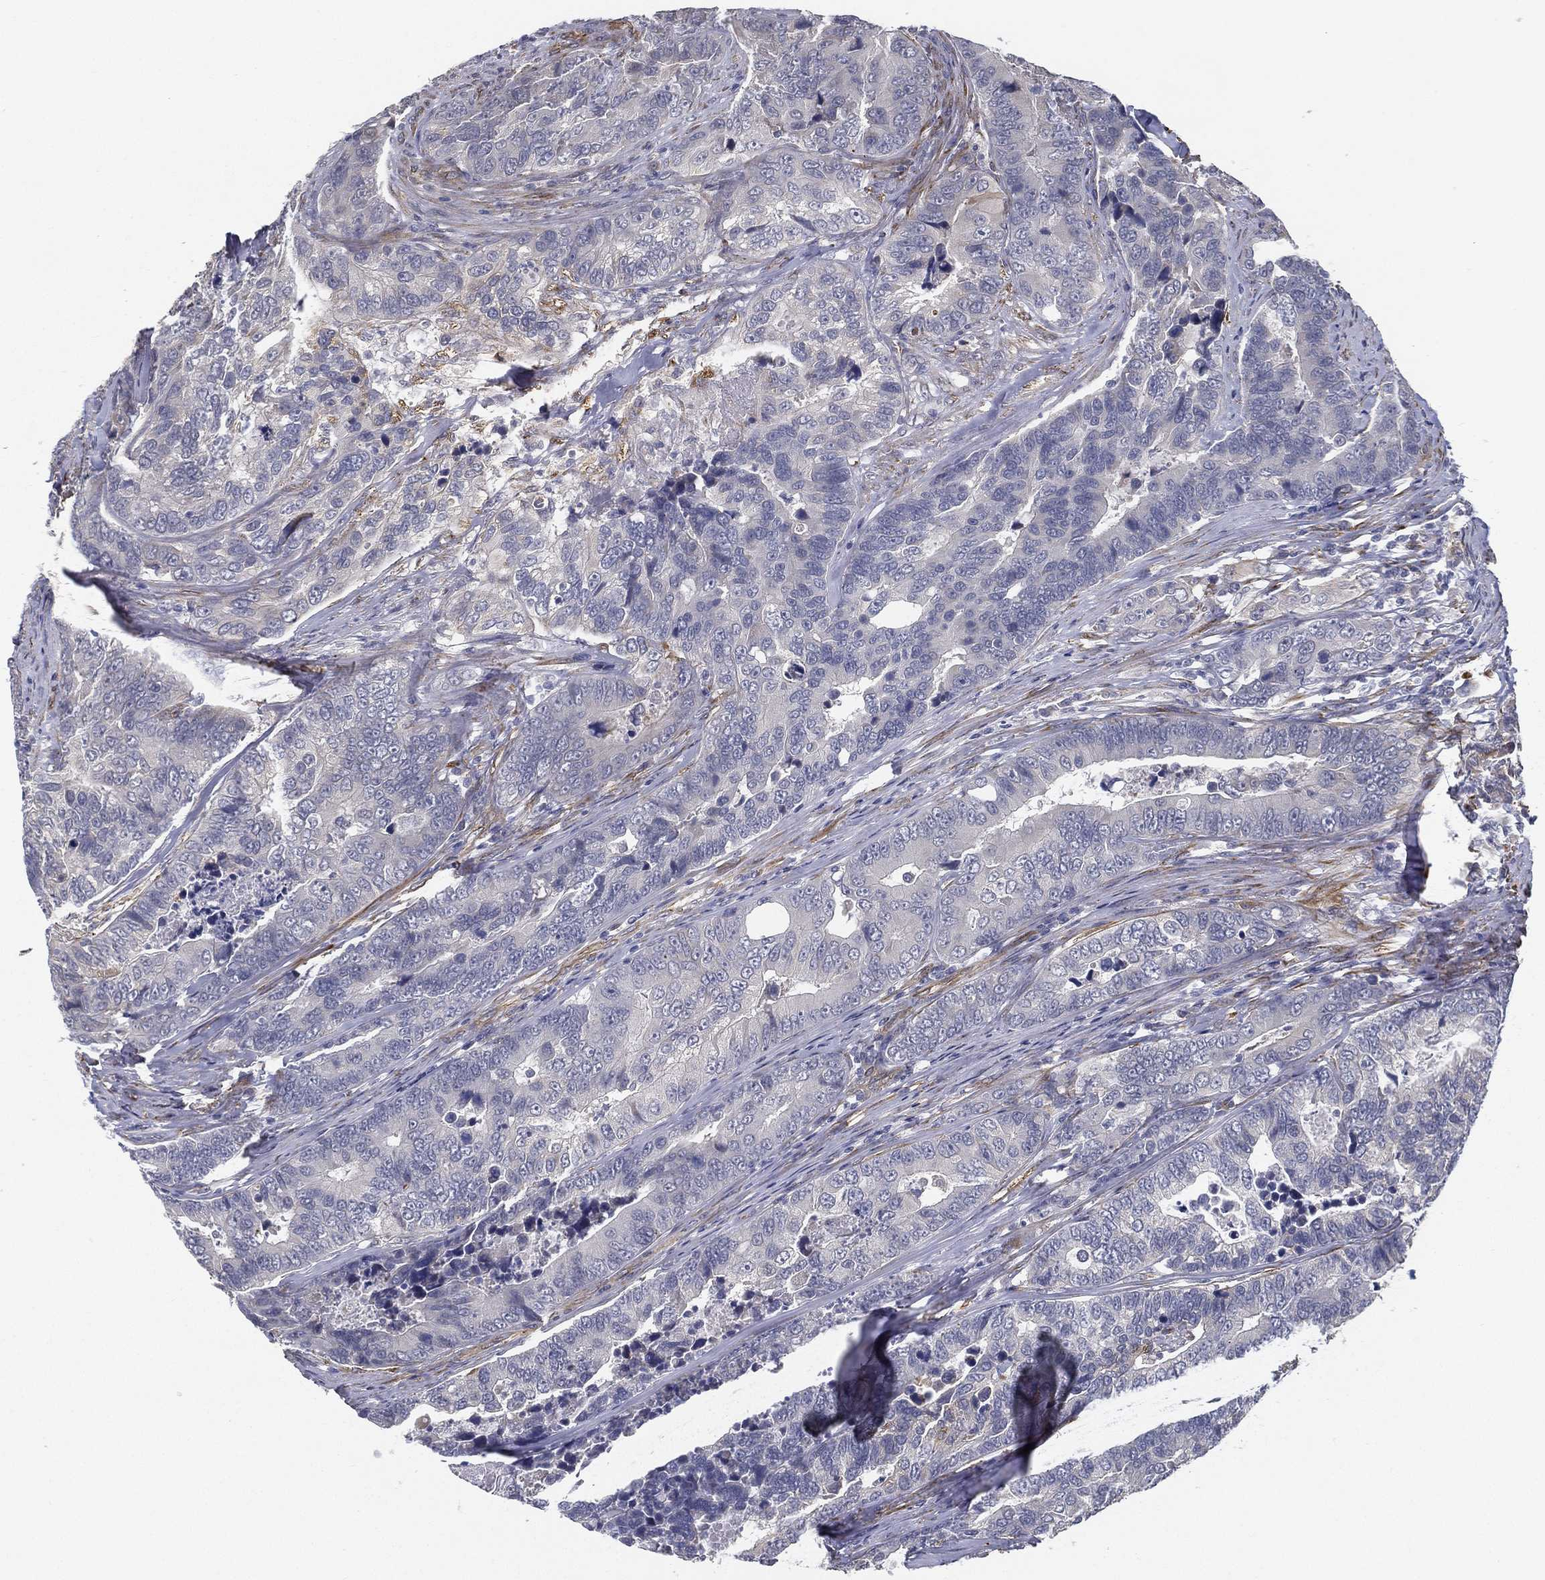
{"staining": {"intensity": "negative", "quantity": "none", "location": "none"}, "tissue": "colorectal cancer", "cell_type": "Tumor cells", "image_type": "cancer", "snomed": [{"axis": "morphology", "description": "Adenocarcinoma, NOS"}, {"axis": "topography", "description": "Colon"}], "caption": "The histopathology image shows no staining of tumor cells in colorectal cancer (adenocarcinoma). (DAB (3,3'-diaminobenzidine) IHC visualized using brightfield microscopy, high magnification).", "gene": "LRRC56", "patient": {"sex": "female", "age": 72}}